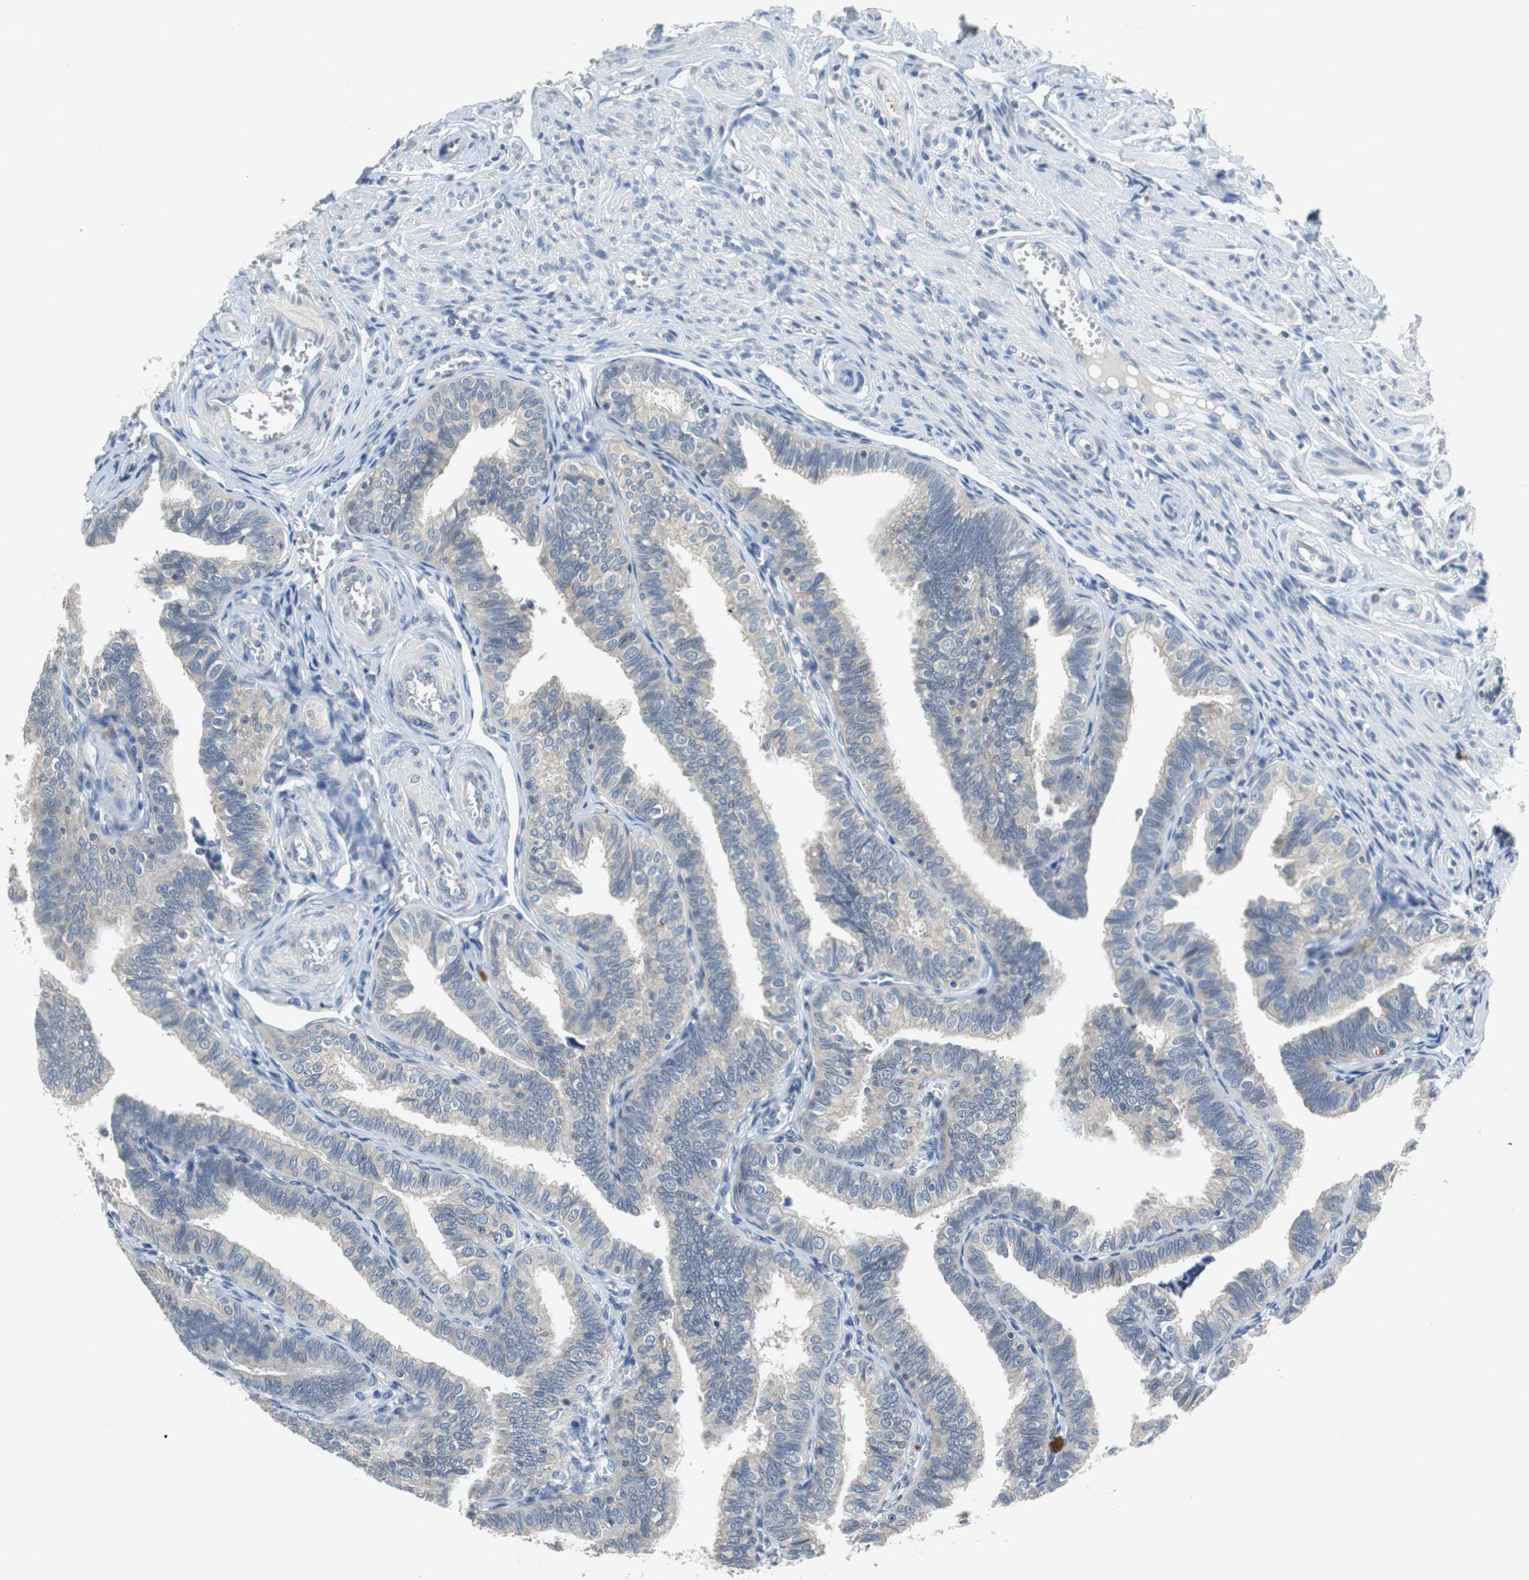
{"staining": {"intensity": "weak", "quantity": "<25%", "location": "cytoplasmic/membranous"}, "tissue": "fallopian tube", "cell_type": "Glandular cells", "image_type": "normal", "snomed": [{"axis": "morphology", "description": "Normal tissue, NOS"}, {"axis": "topography", "description": "Fallopian tube"}], "caption": "Immunohistochemical staining of normal human fallopian tube exhibits no significant positivity in glandular cells. (Brightfield microscopy of DAB (3,3'-diaminobenzidine) immunohistochemistry at high magnification).", "gene": "GLCCI1", "patient": {"sex": "female", "age": 46}}